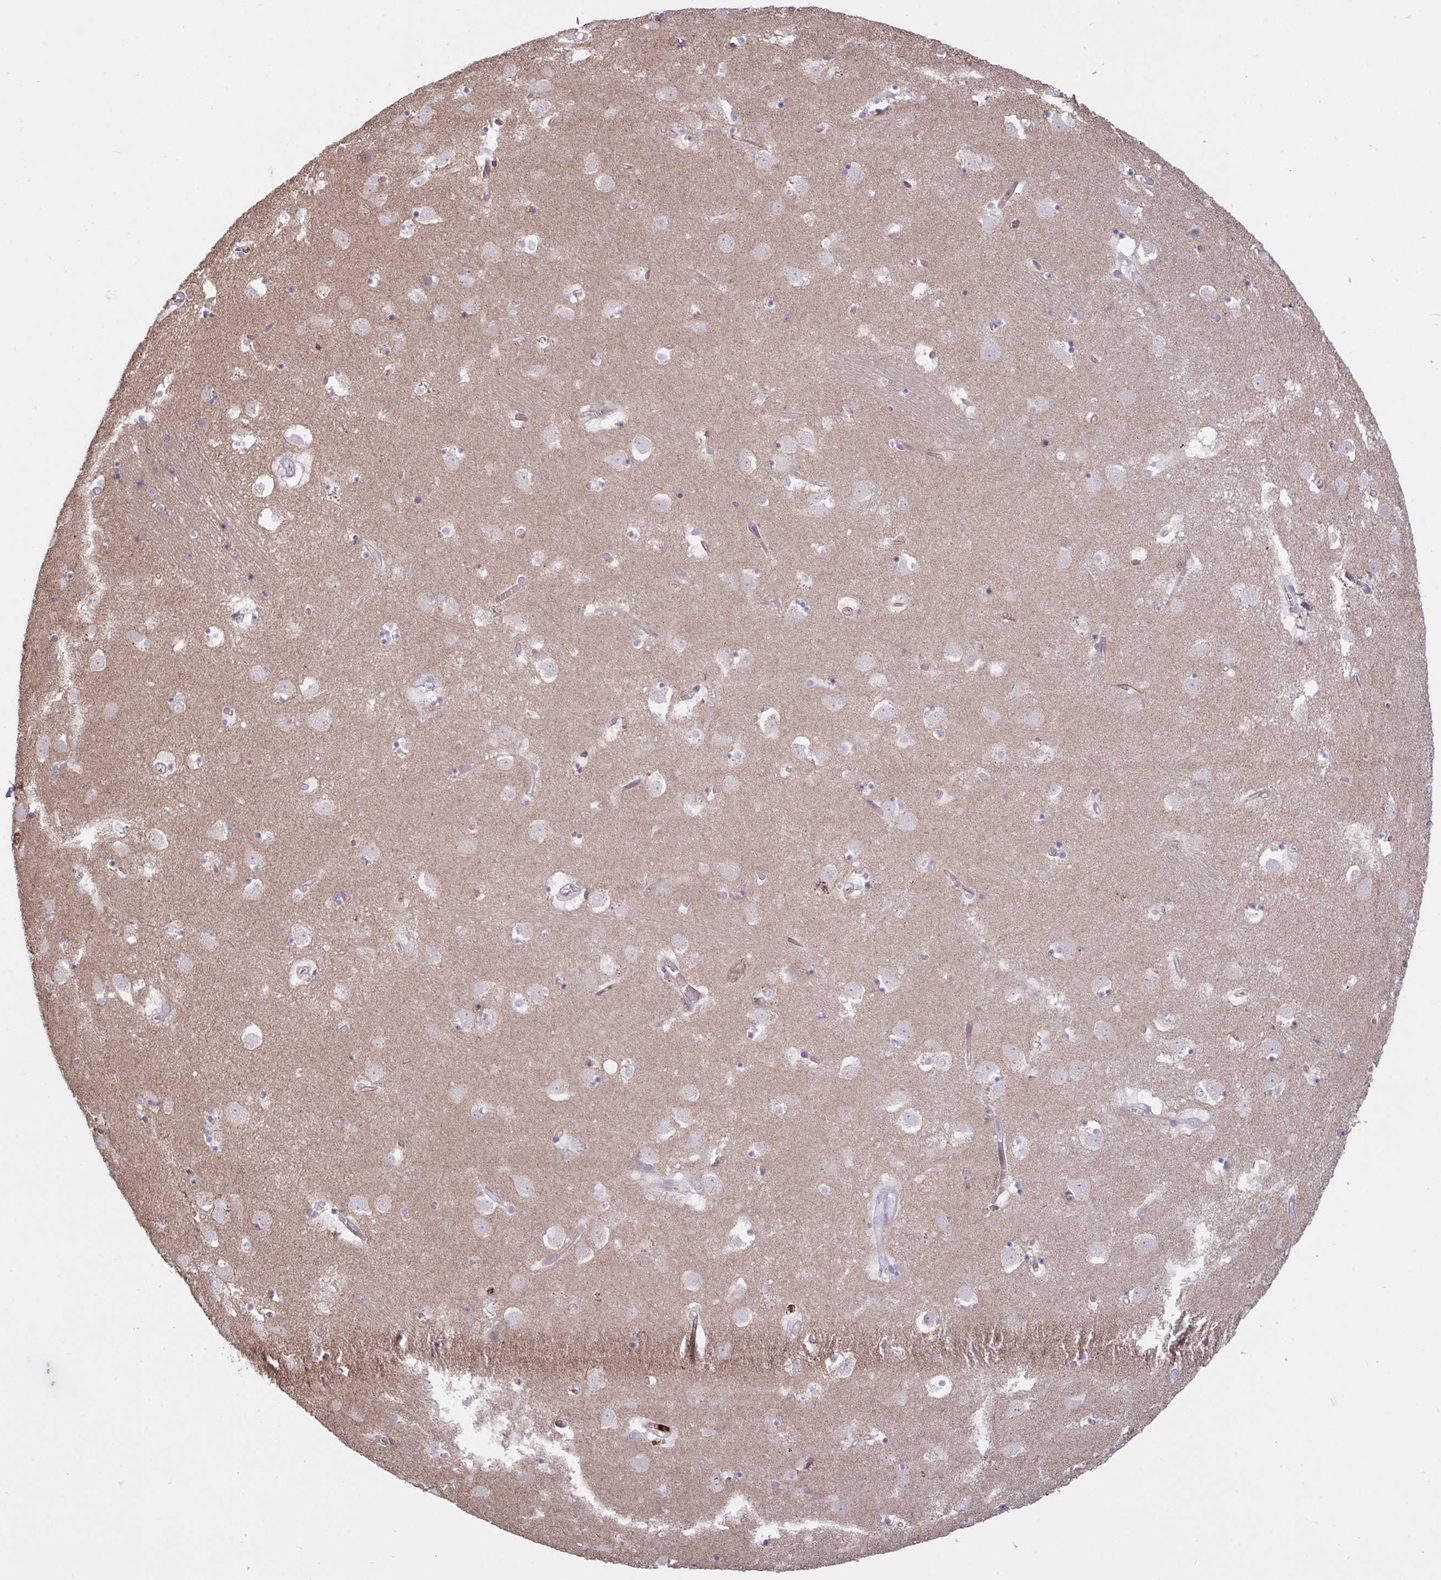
{"staining": {"intensity": "negative", "quantity": "none", "location": "none"}, "tissue": "caudate", "cell_type": "Glial cells", "image_type": "normal", "snomed": [{"axis": "morphology", "description": "Normal tissue, NOS"}, {"axis": "topography", "description": "Lateral ventricle wall"}], "caption": "A photomicrograph of human caudate is negative for staining in glial cells. (Stains: DAB (3,3'-diaminobenzidine) IHC with hematoxylin counter stain, Microscopy: brightfield microscopy at high magnification).", "gene": "IL1R1", "patient": {"sex": "male", "age": 58}}